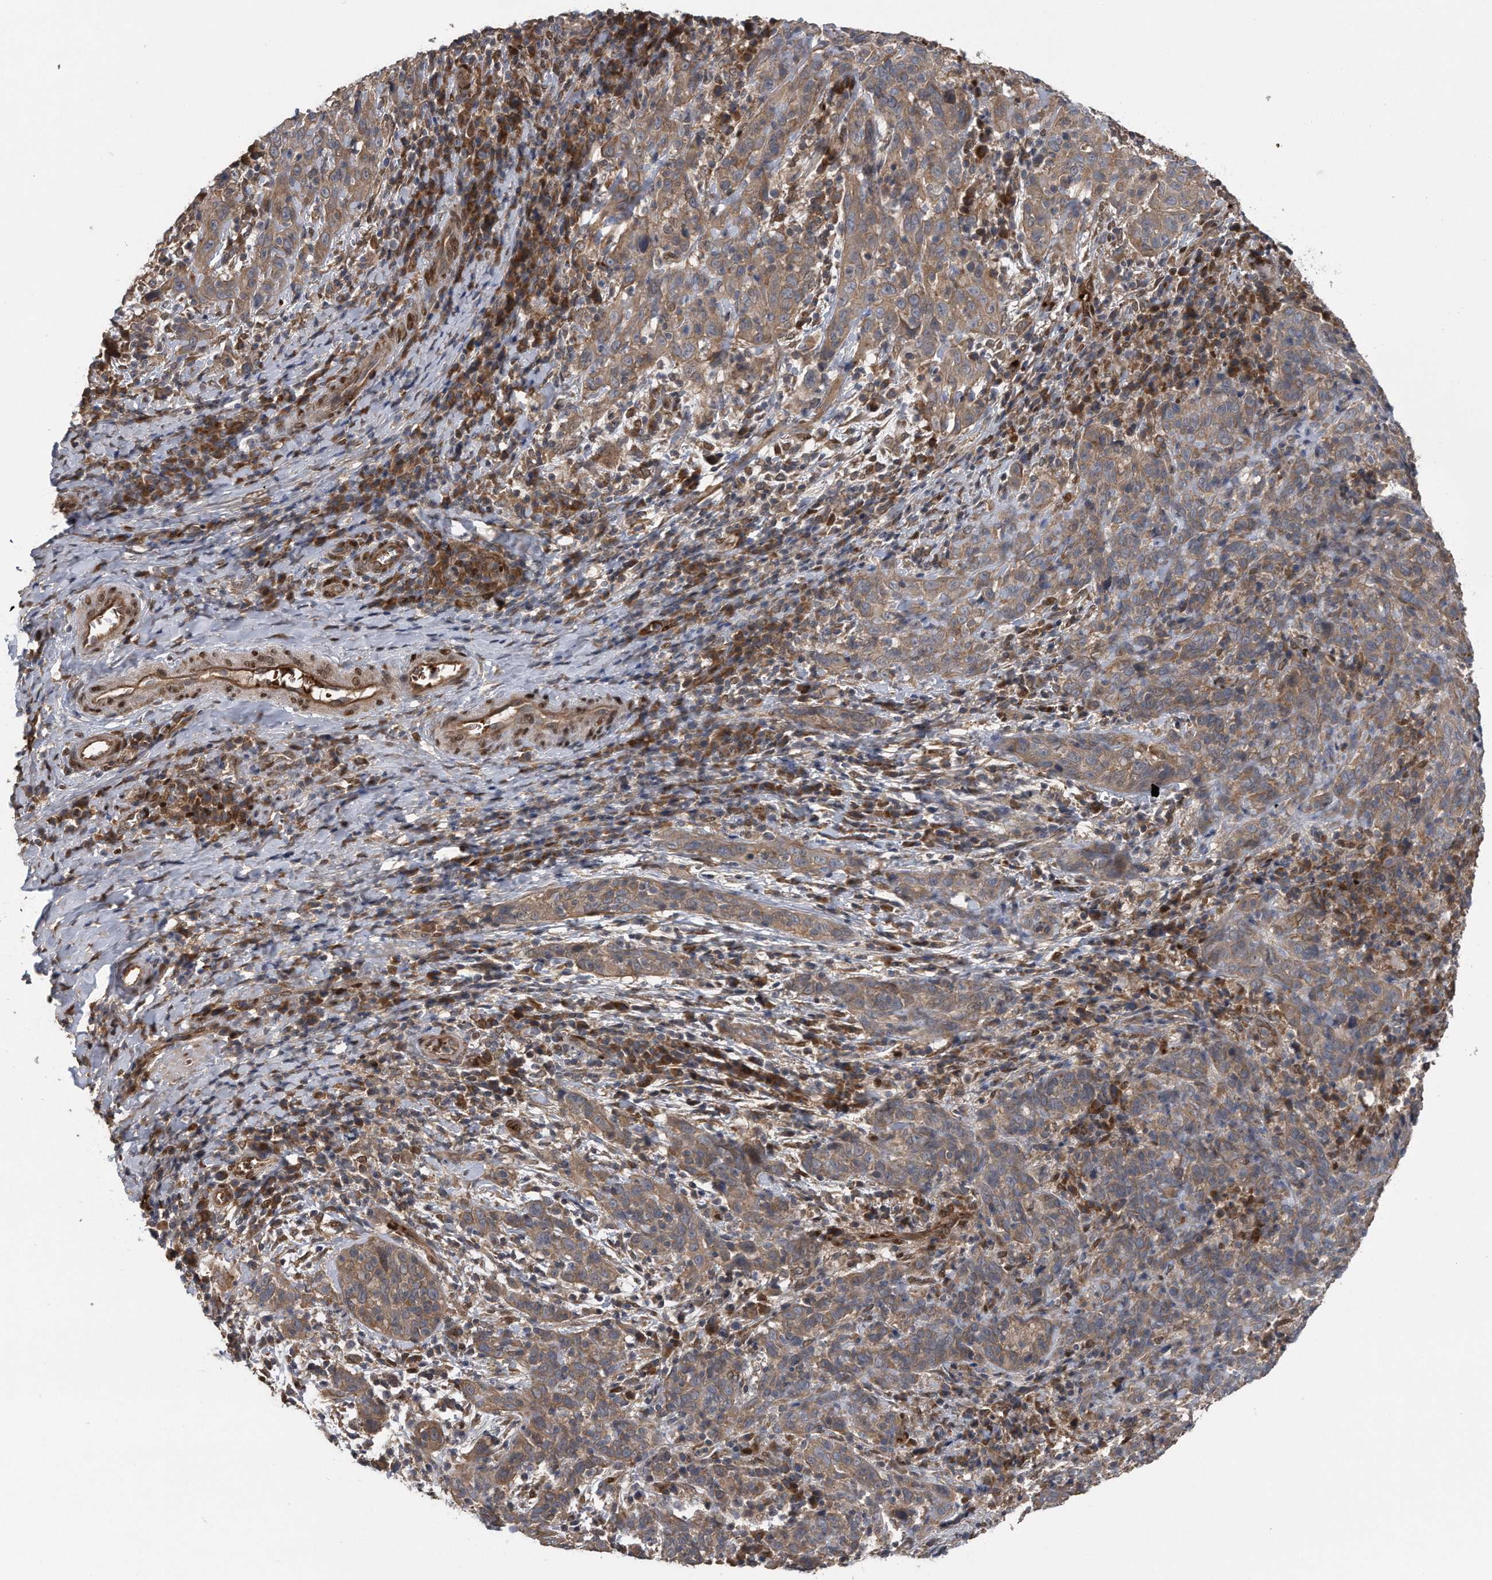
{"staining": {"intensity": "weak", "quantity": ">75%", "location": "cytoplasmic/membranous"}, "tissue": "cervical cancer", "cell_type": "Tumor cells", "image_type": "cancer", "snomed": [{"axis": "morphology", "description": "Squamous cell carcinoma, NOS"}, {"axis": "topography", "description": "Cervix"}], "caption": "Cervical cancer (squamous cell carcinoma) stained with a protein marker shows weak staining in tumor cells.", "gene": "ZNF79", "patient": {"sex": "female", "age": 46}}